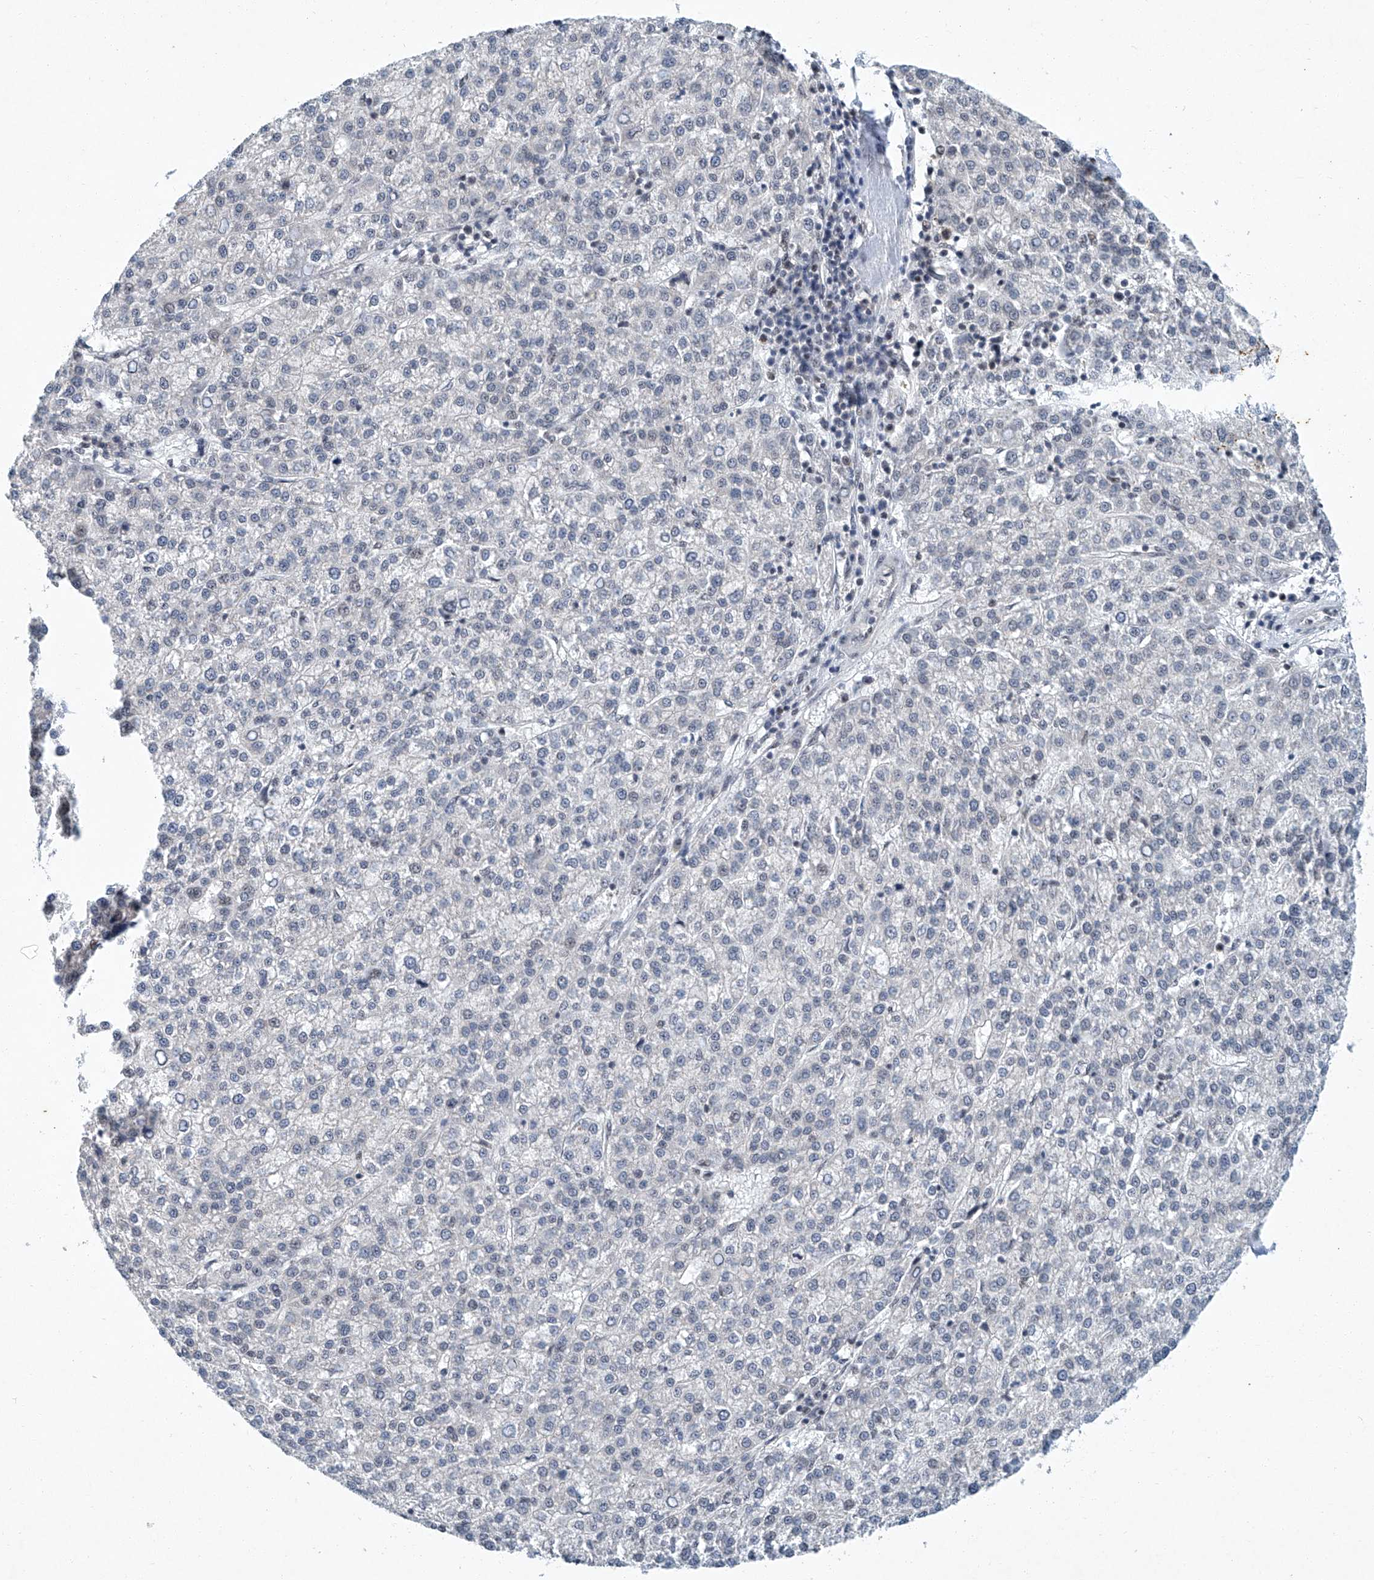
{"staining": {"intensity": "negative", "quantity": "none", "location": "none"}, "tissue": "liver cancer", "cell_type": "Tumor cells", "image_type": "cancer", "snomed": [{"axis": "morphology", "description": "Carcinoma, Hepatocellular, NOS"}, {"axis": "topography", "description": "Liver"}], "caption": "Human liver cancer stained for a protein using IHC exhibits no staining in tumor cells.", "gene": "TFDP1", "patient": {"sex": "female", "age": 58}}